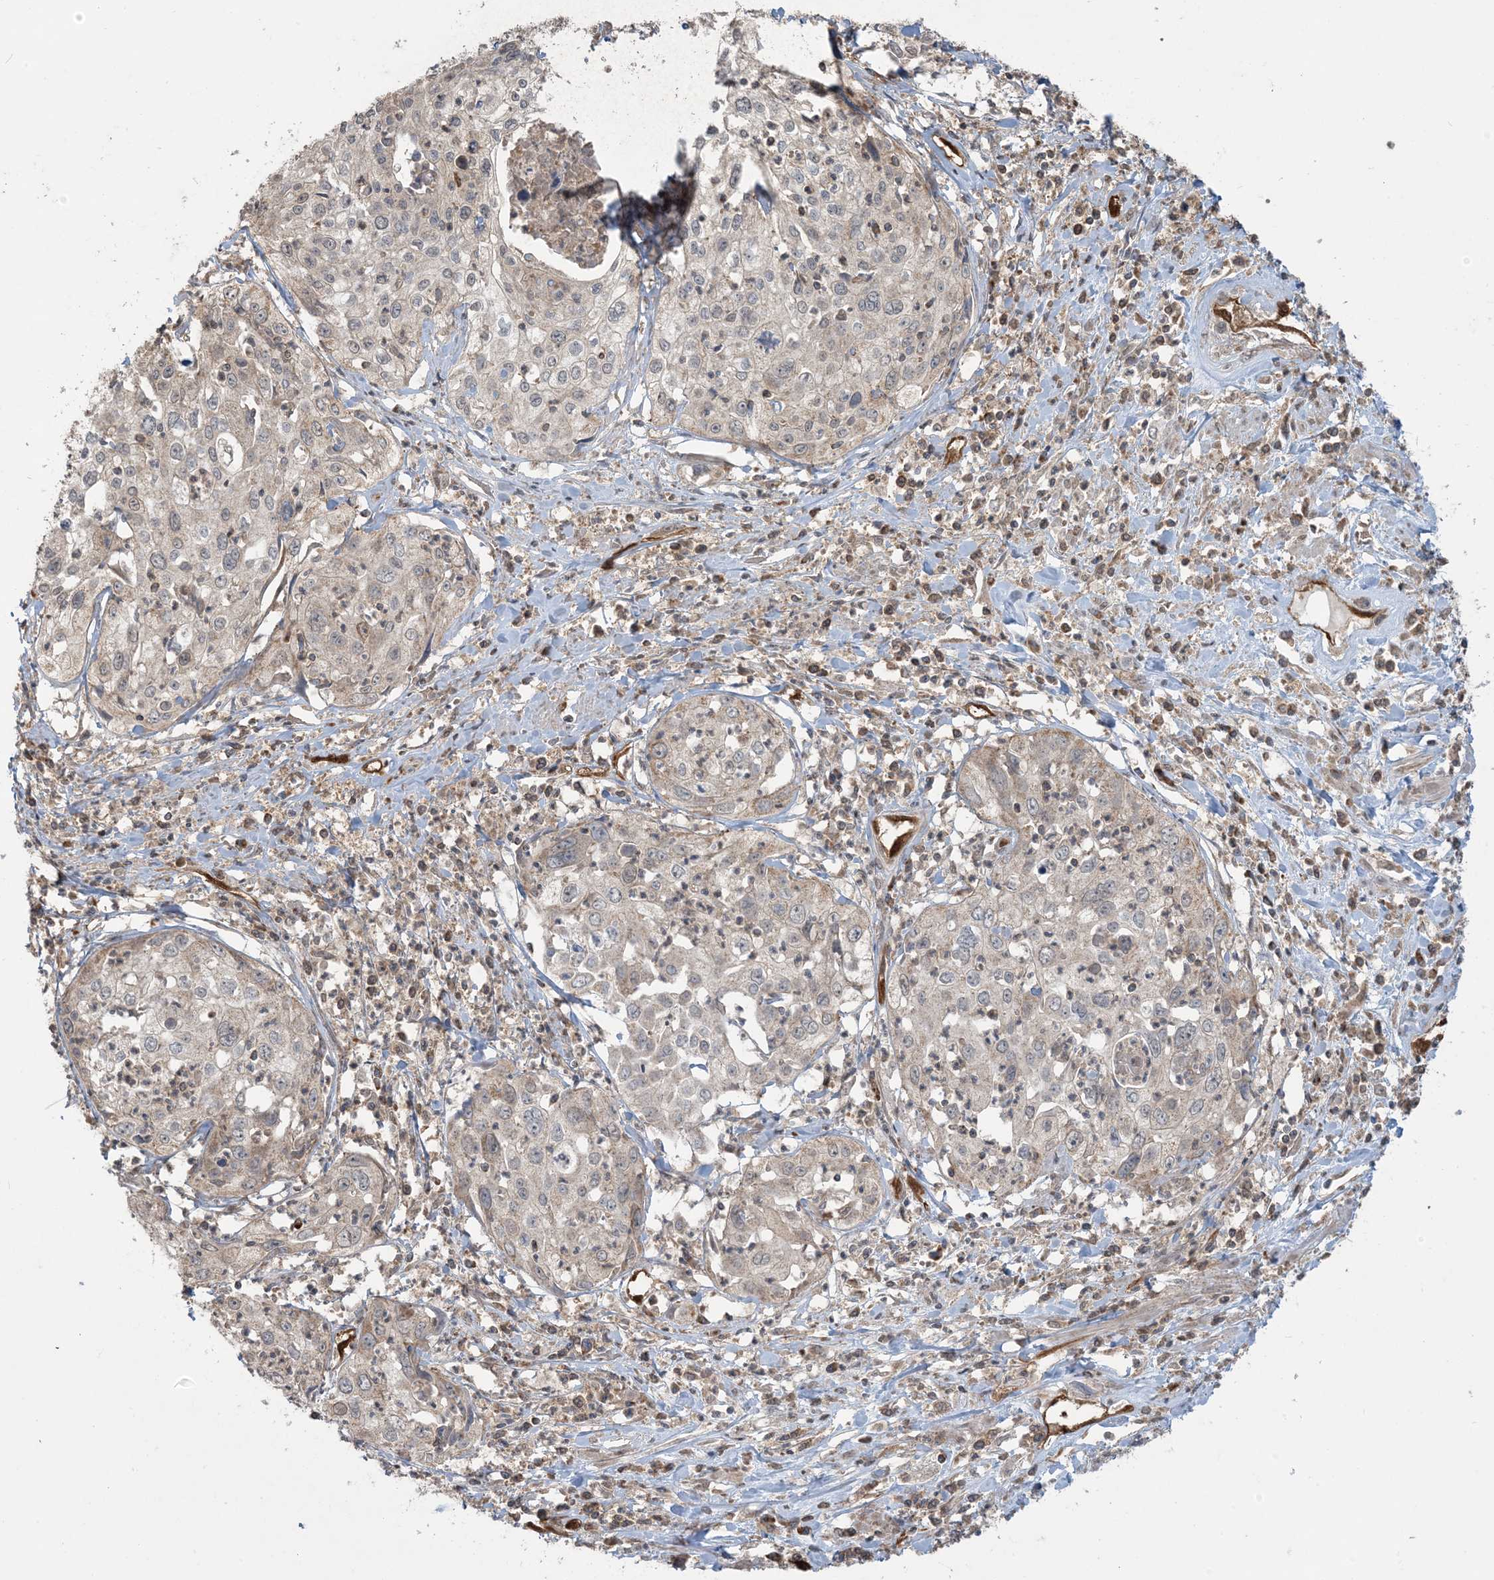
{"staining": {"intensity": "negative", "quantity": "none", "location": "none"}, "tissue": "cervical cancer", "cell_type": "Tumor cells", "image_type": "cancer", "snomed": [{"axis": "morphology", "description": "Squamous cell carcinoma, NOS"}, {"axis": "topography", "description": "Cervix"}], "caption": "The IHC image has no significant positivity in tumor cells of cervical cancer (squamous cell carcinoma) tissue.", "gene": "PPM1F", "patient": {"sex": "female", "age": 31}}